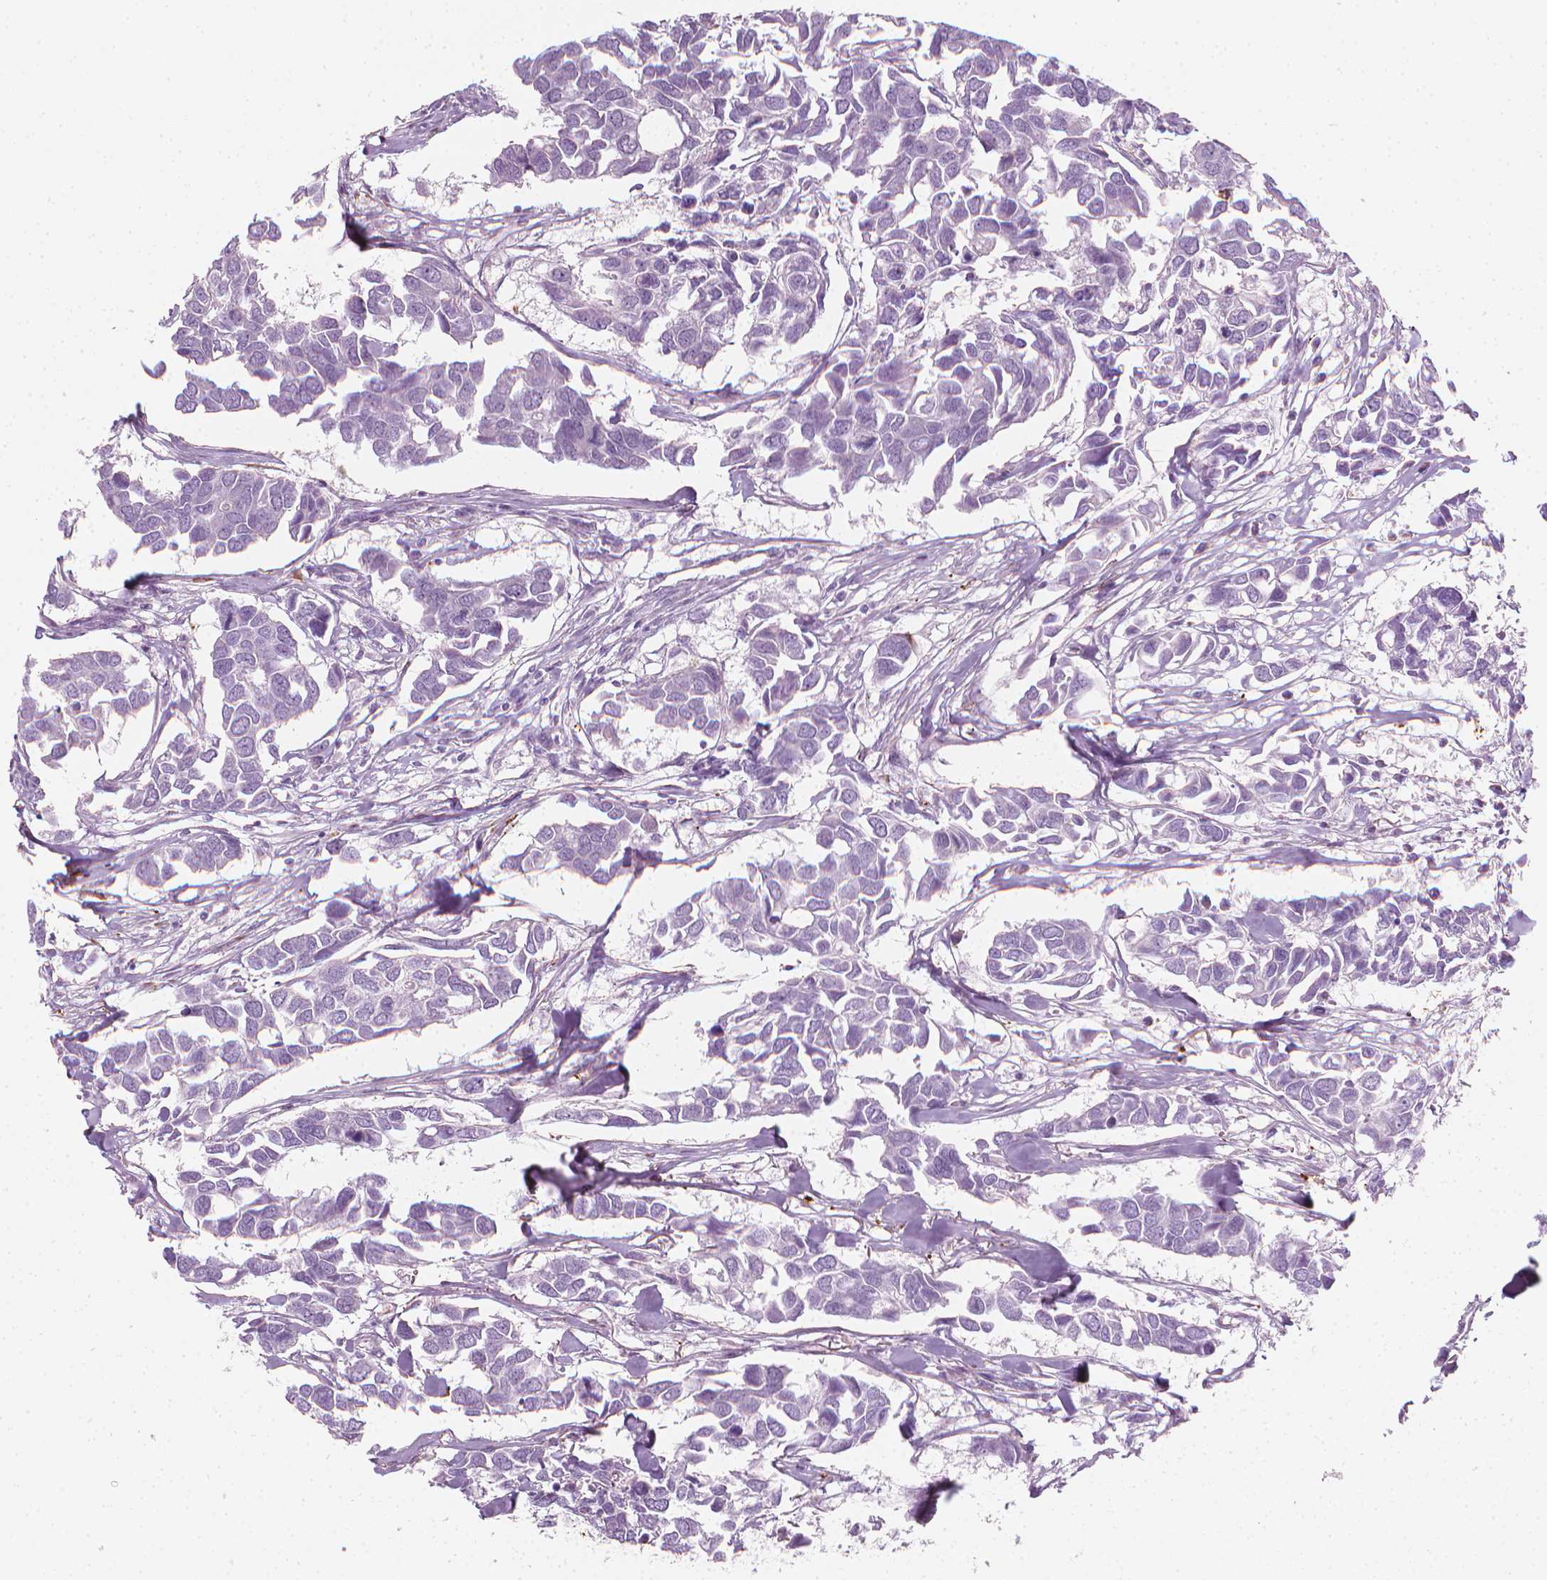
{"staining": {"intensity": "negative", "quantity": "none", "location": "none"}, "tissue": "breast cancer", "cell_type": "Tumor cells", "image_type": "cancer", "snomed": [{"axis": "morphology", "description": "Duct carcinoma"}, {"axis": "topography", "description": "Breast"}], "caption": "Immunohistochemistry photomicrograph of neoplastic tissue: breast cancer stained with DAB (3,3'-diaminobenzidine) shows no significant protein staining in tumor cells.", "gene": "CES1", "patient": {"sex": "female", "age": 83}}